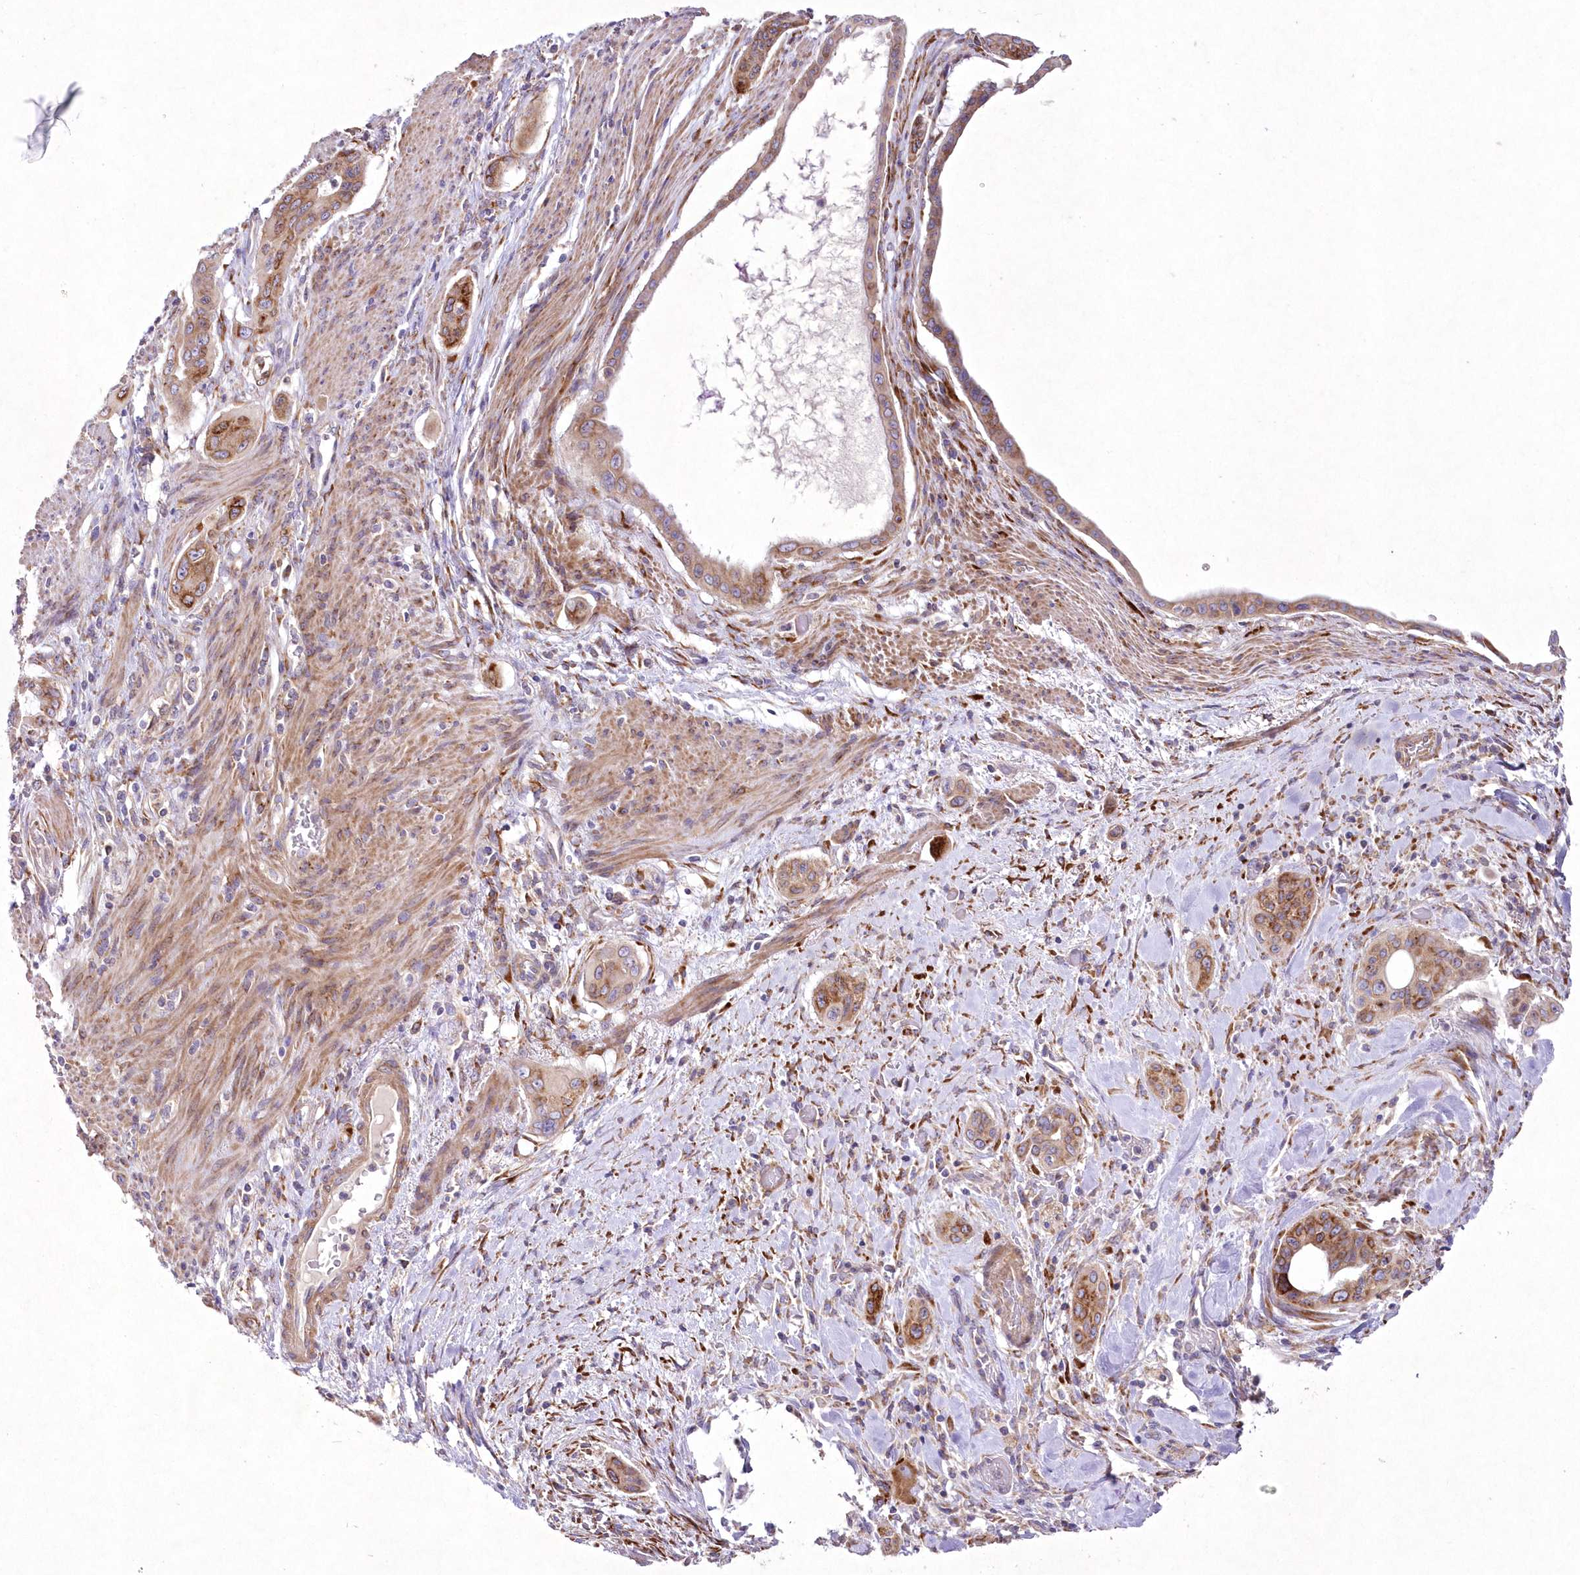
{"staining": {"intensity": "moderate", "quantity": ">75%", "location": "cytoplasmic/membranous"}, "tissue": "pancreatic cancer", "cell_type": "Tumor cells", "image_type": "cancer", "snomed": [{"axis": "morphology", "description": "Adenocarcinoma, NOS"}, {"axis": "topography", "description": "Pancreas"}], "caption": "IHC image of neoplastic tissue: human pancreatic adenocarcinoma stained using immunohistochemistry exhibits medium levels of moderate protein expression localized specifically in the cytoplasmic/membranous of tumor cells, appearing as a cytoplasmic/membranous brown color.", "gene": "ARFGEF3", "patient": {"sex": "male", "age": 77}}